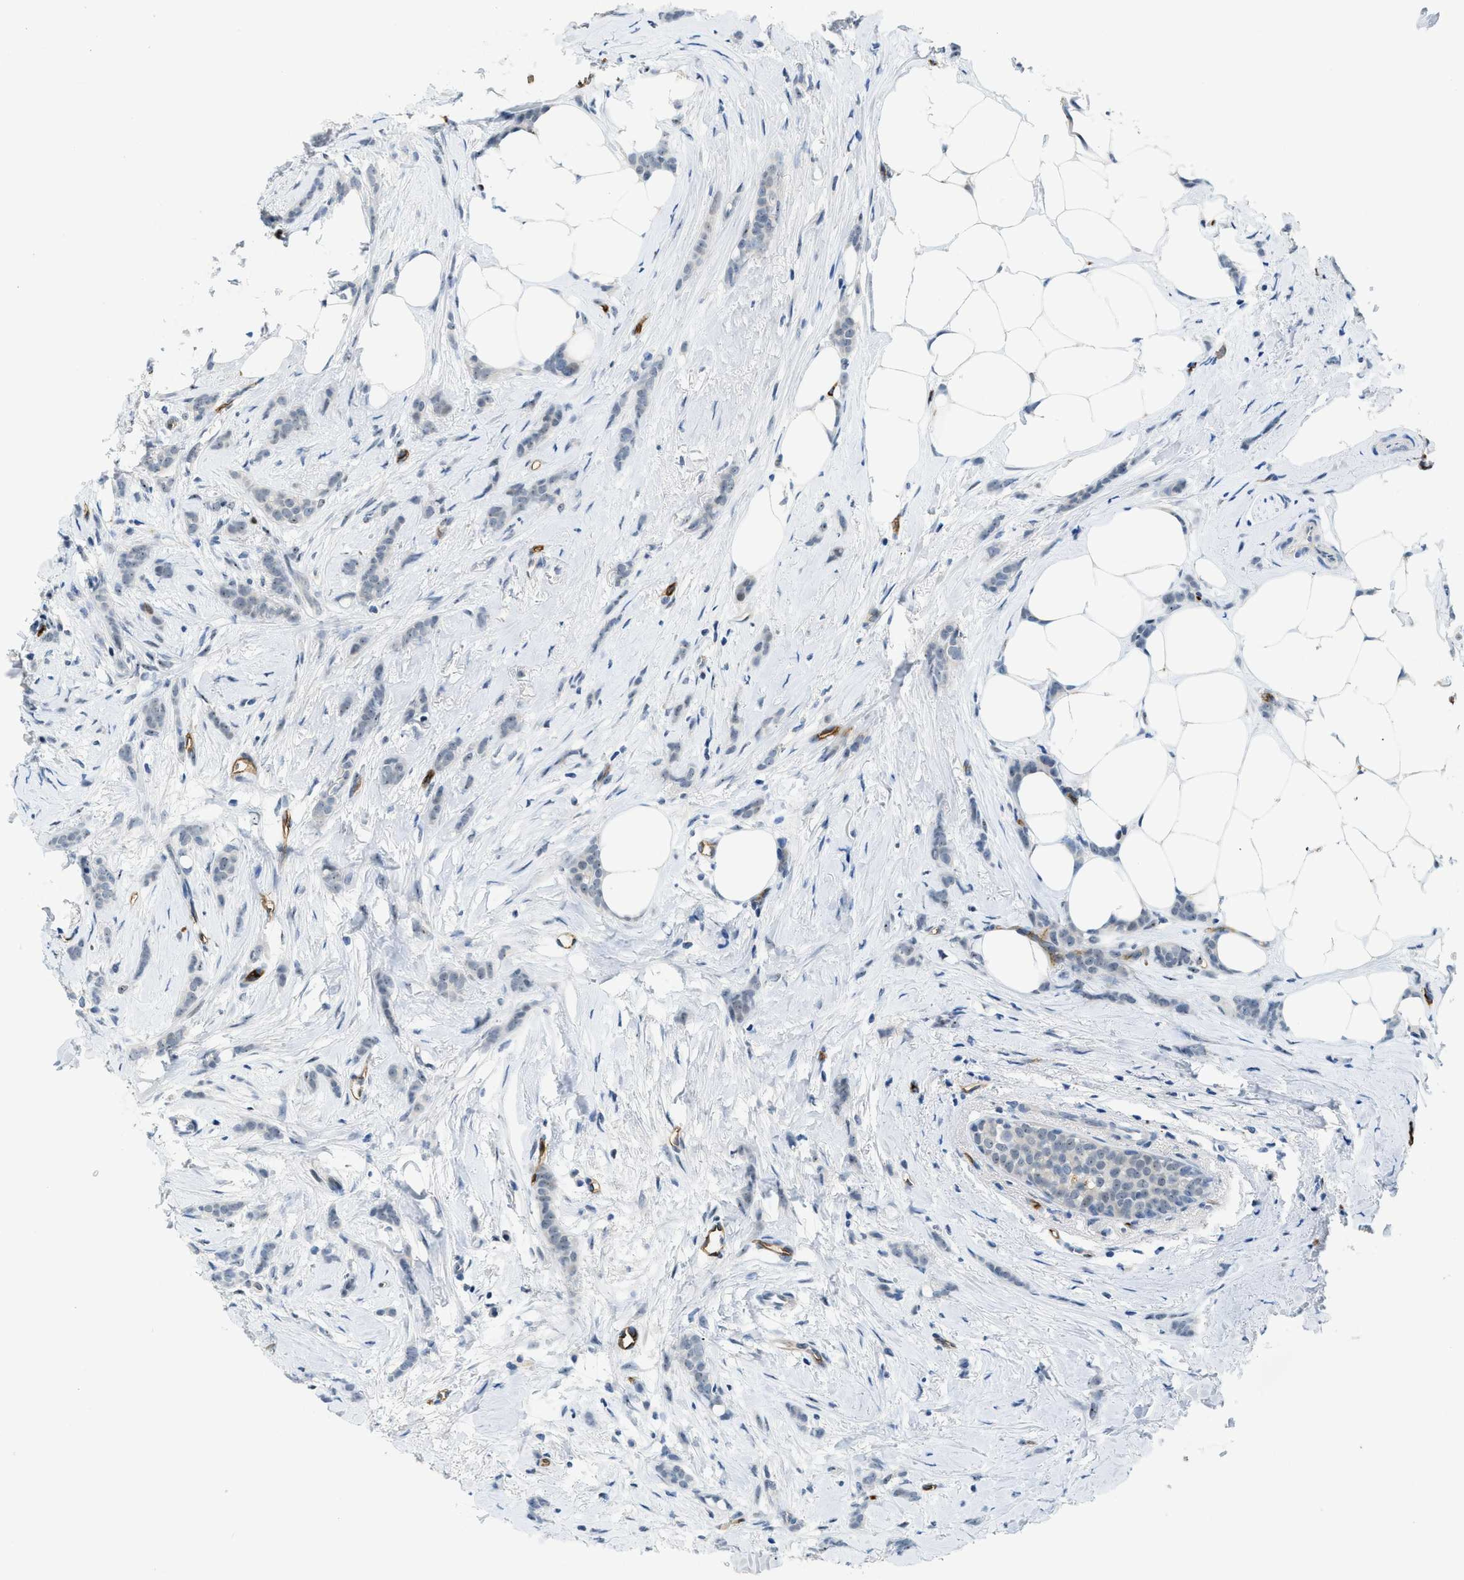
{"staining": {"intensity": "negative", "quantity": "none", "location": "none"}, "tissue": "breast cancer", "cell_type": "Tumor cells", "image_type": "cancer", "snomed": [{"axis": "morphology", "description": "Lobular carcinoma, in situ"}, {"axis": "morphology", "description": "Lobular carcinoma"}, {"axis": "topography", "description": "Breast"}], "caption": "Photomicrograph shows no protein staining in tumor cells of breast cancer tissue.", "gene": "SLCO2A1", "patient": {"sex": "female", "age": 41}}